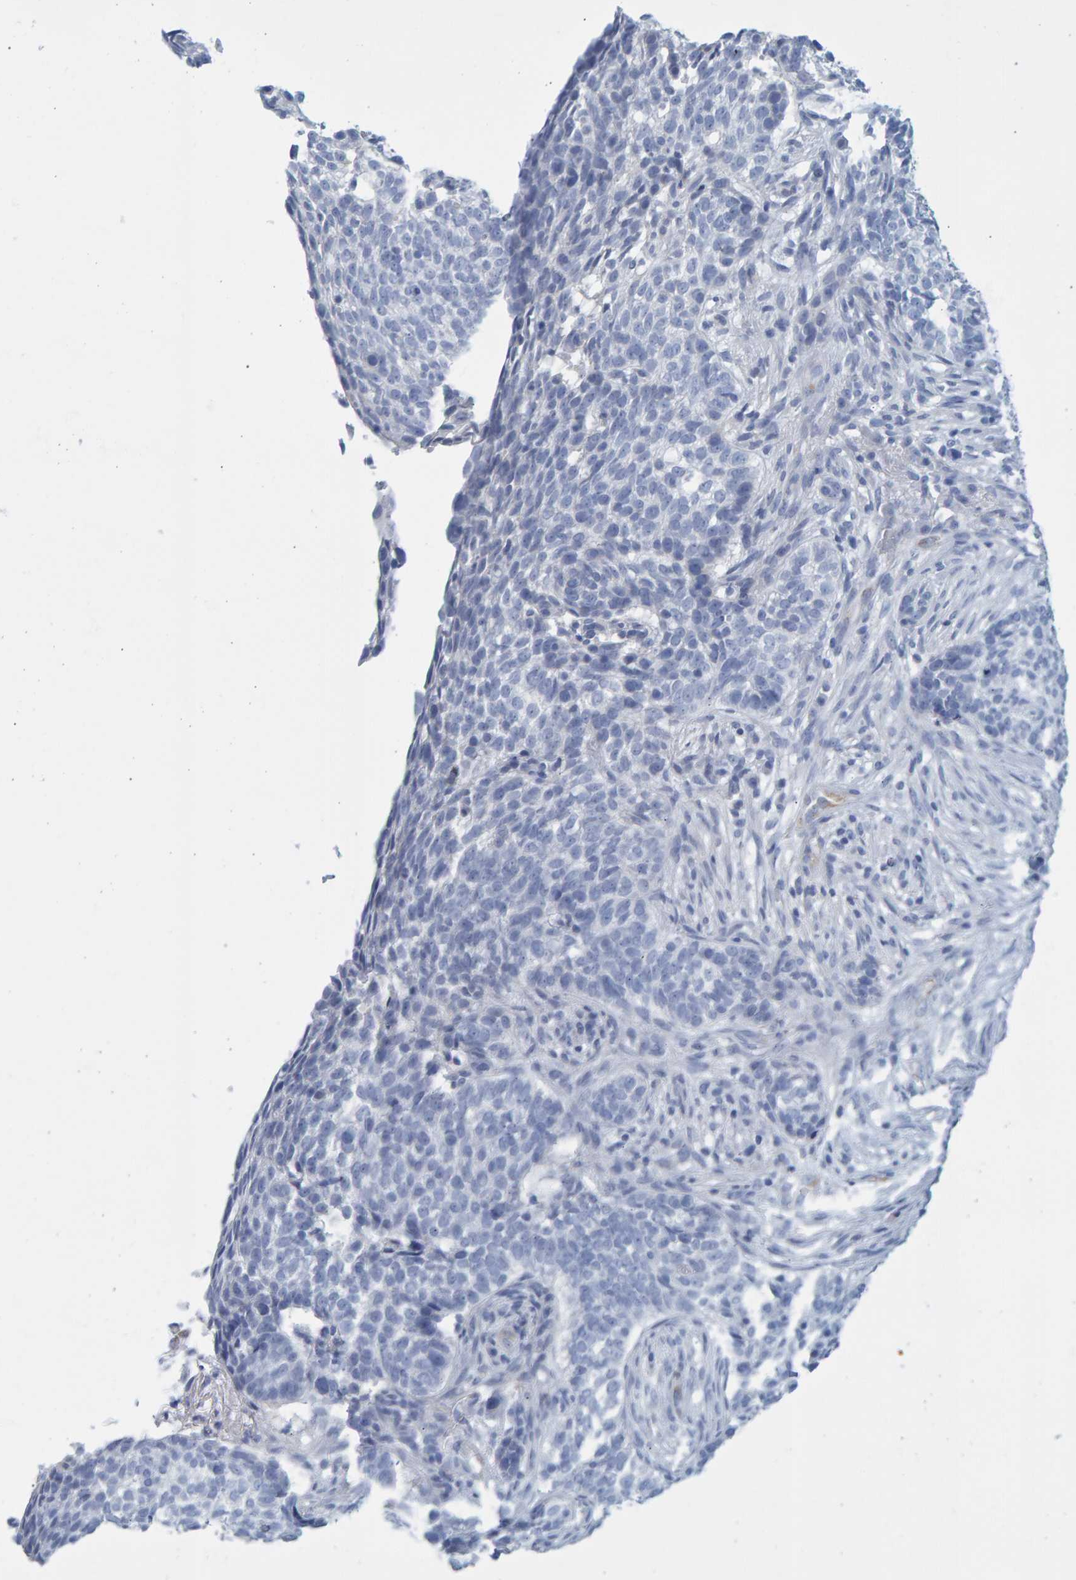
{"staining": {"intensity": "negative", "quantity": "none", "location": "none"}, "tissue": "skin cancer", "cell_type": "Tumor cells", "image_type": "cancer", "snomed": [{"axis": "morphology", "description": "Basal cell carcinoma"}, {"axis": "topography", "description": "Skin"}], "caption": "DAB (3,3'-diaminobenzidine) immunohistochemical staining of human basal cell carcinoma (skin) demonstrates no significant positivity in tumor cells.", "gene": "SLC34A3", "patient": {"sex": "male", "age": 85}}